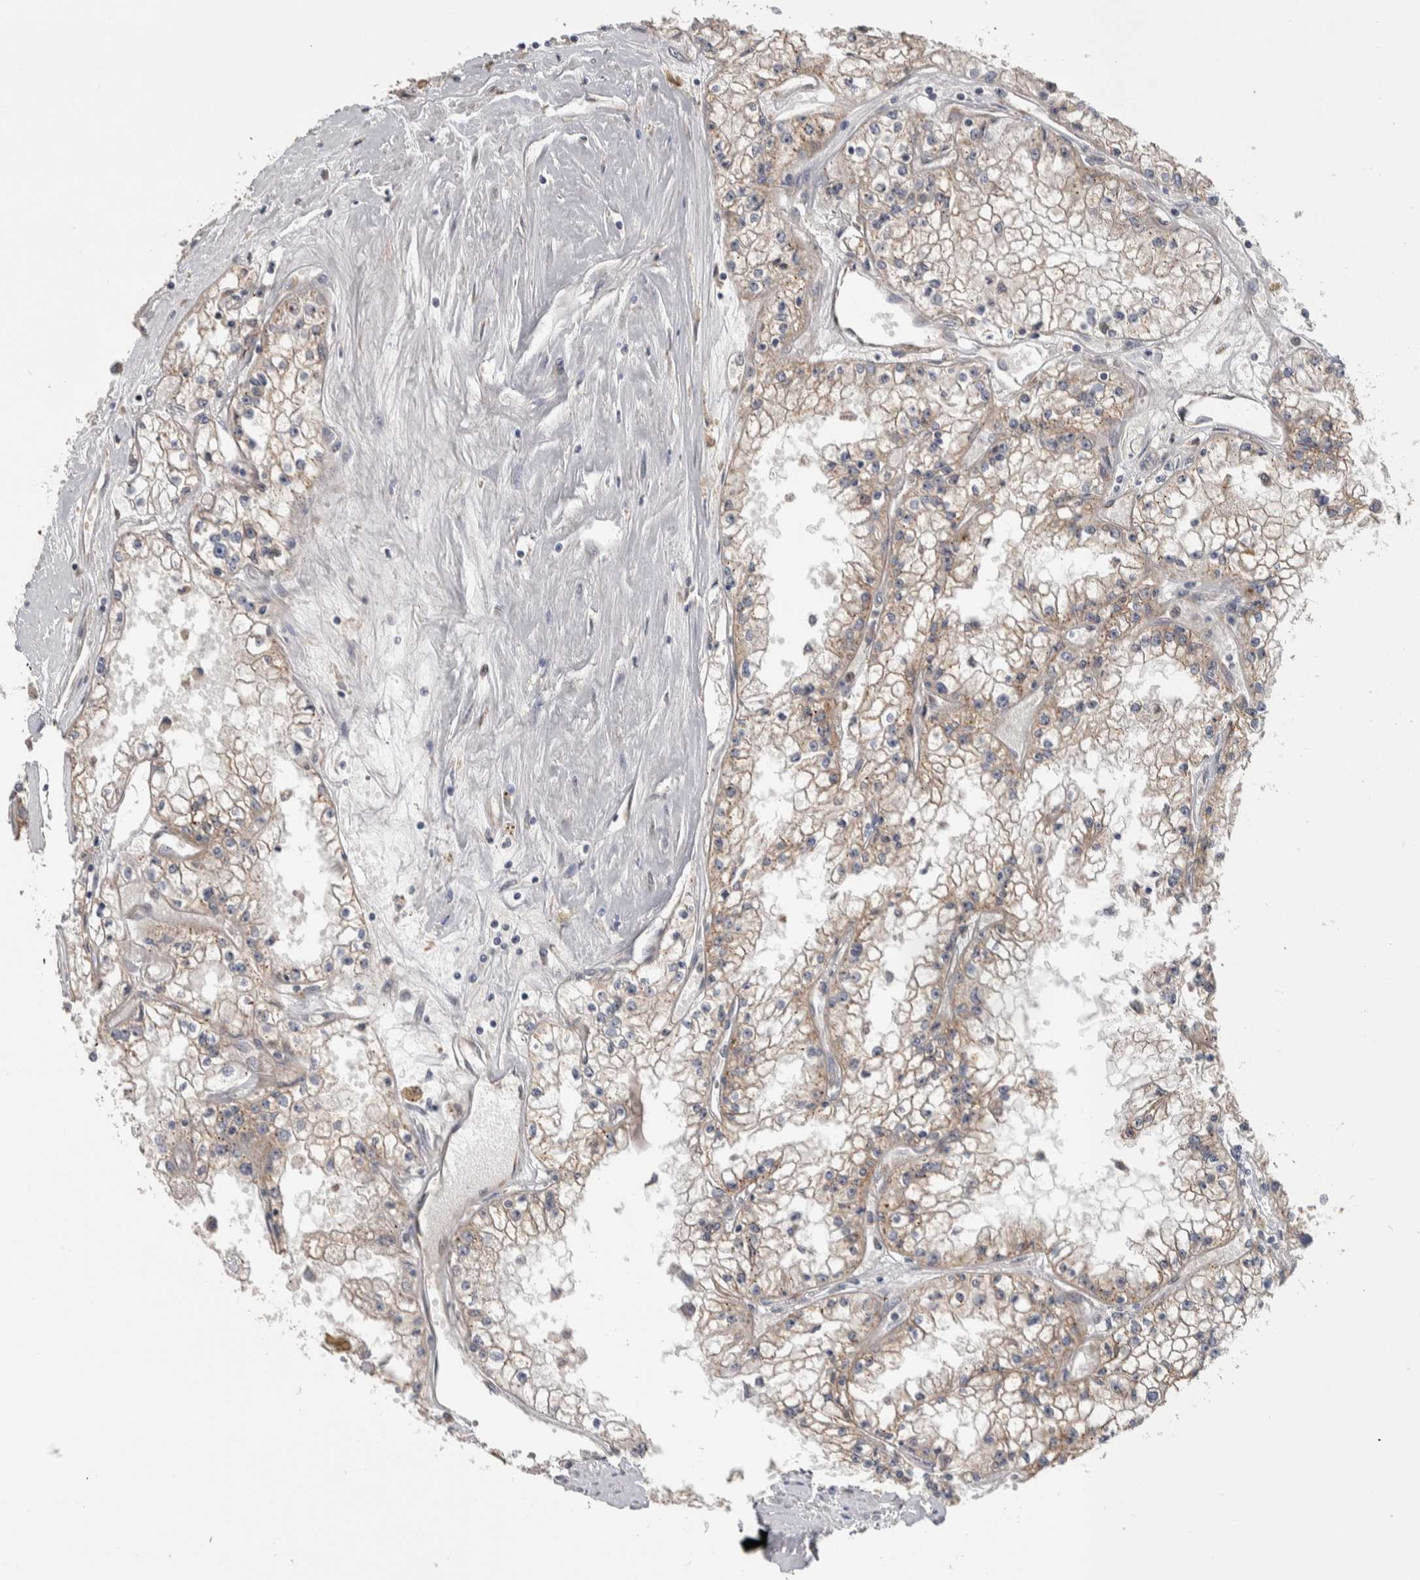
{"staining": {"intensity": "weak", "quantity": "25%-75%", "location": "cytoplasmic/membranous"}, "tissue": "renal cancer", "cell_type": "Tumor cells", "image_type": "cancer", "snomed": [{"axis": "morphology", "description": "Adenocarcinoma, NOS"}, {"axis": "topography", "description": "Kidney"}], "caption": "Protein staining displays weak cytoplasmic/membranous positivity in about 25%-75% of tumor cells in renal cancer.", "gene": "PRDM4", "patient": {"sex": "male", "age": 56}}